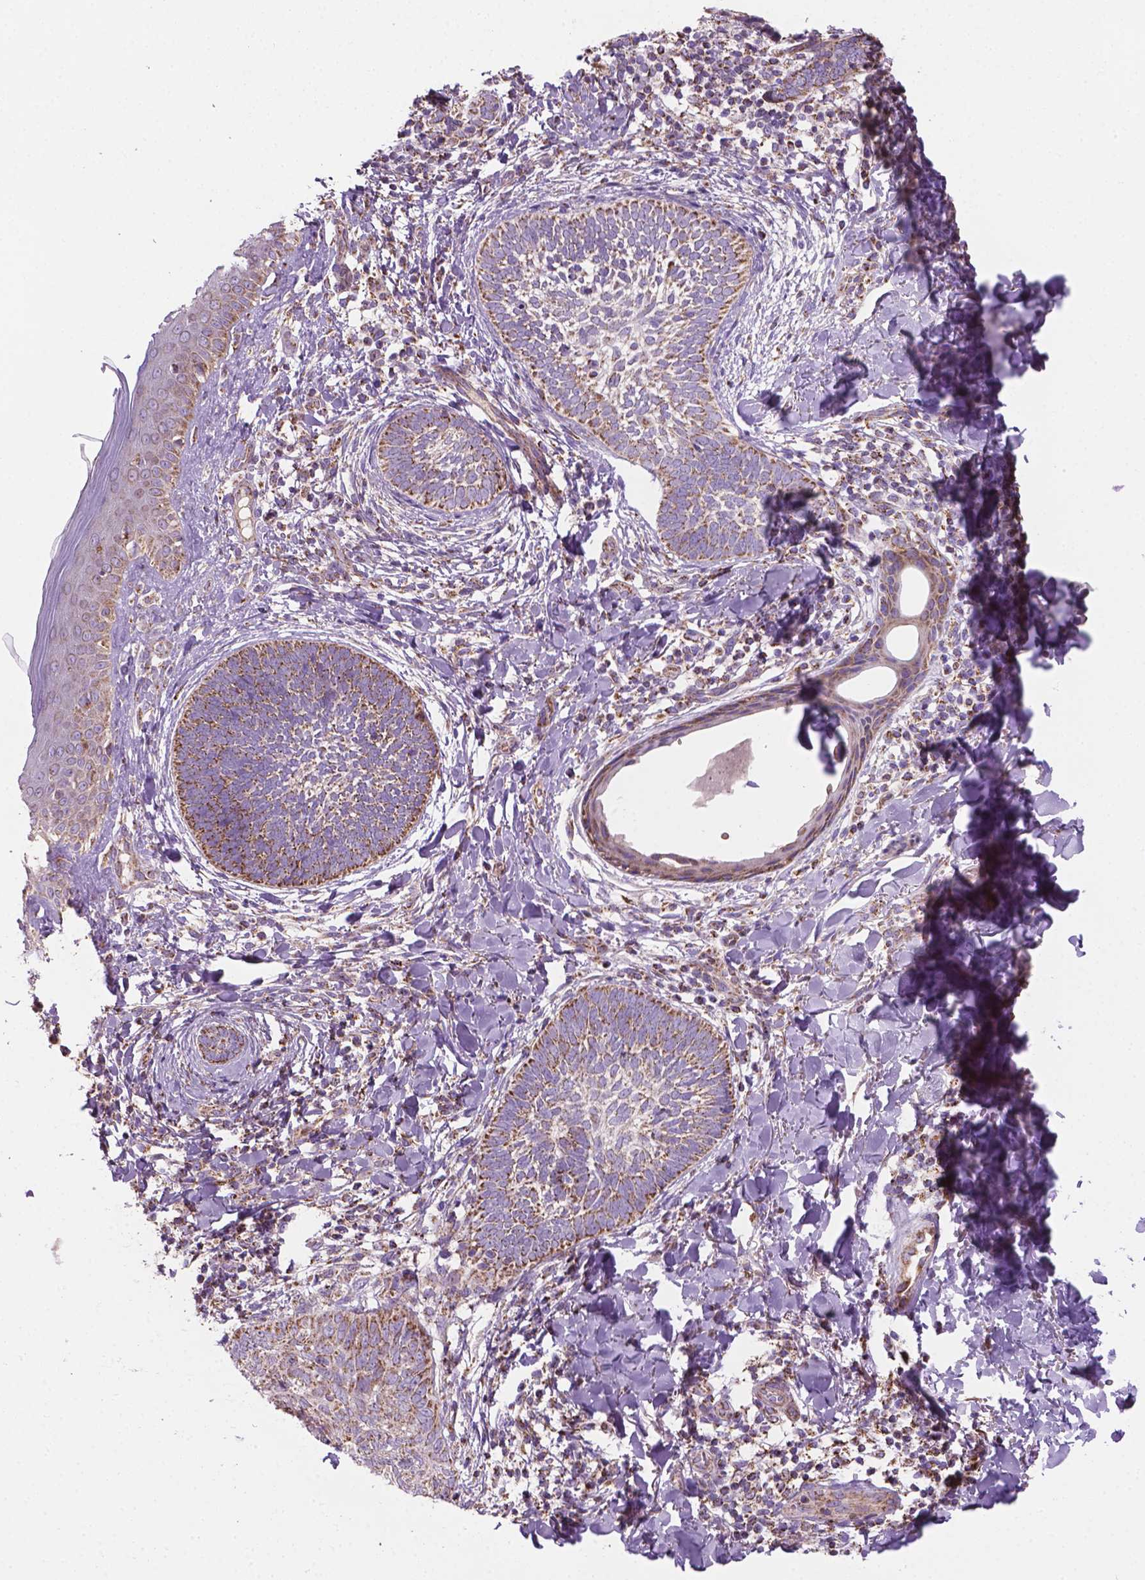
{"staining": {"intensity": "moderate", "quantity": ">75%", "location": "cytoplasmic/membranous"}, "tissue": "skin cancer", "cell_type": "Tumor cells", "image_type": "cancer", "snomed": [{"axis": "morphology", "description": "Normal tissue, NOS"}, {"axis": "morphology", "description": "Basal cell carcinoma"}, {"axis": "topography", "description": "Skin"}], "caption": "Skin basal cell carcinoma stained with a protein marker shows moderate staining in tumor cells.", "gene": "PIBF1", "patient": {"sex": "male", "age": 46}}